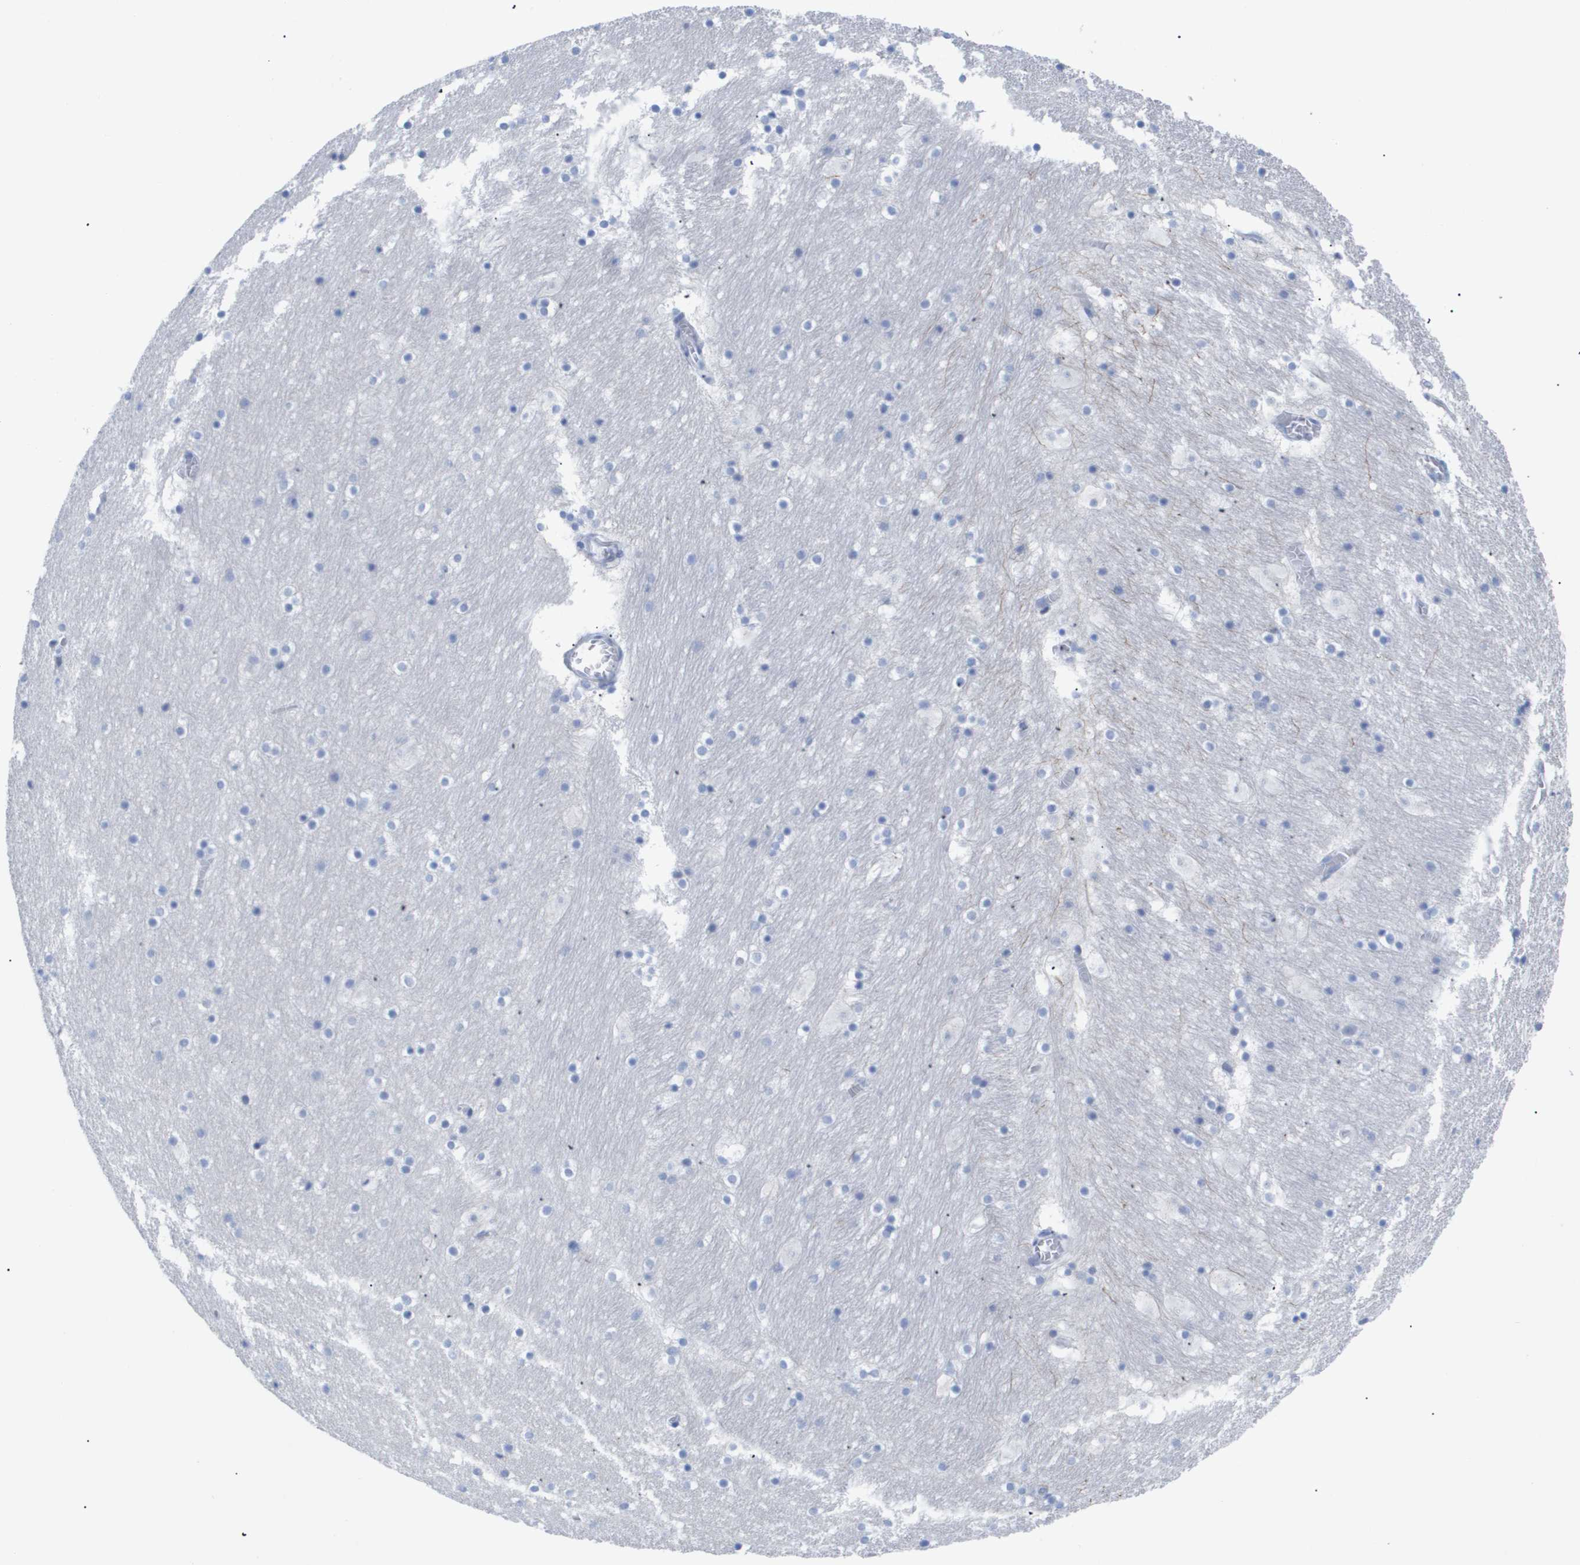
{"staining": {"intensity": "negative", "quantity": "none", "location": "none"}, "tissue": "hippocampus", "cell_type": "Glial cells", "image_type": "normal", "snomed": [{"axis": "morphology", "description": "Normal tissue, NOS"}, {"axis": "topography", "description": "Hippocampus"}], "caption": "A micrograph of human hippocampus is negative for staining in glial cells. The staining is performed using DAB (3,3'-diaminobenzidine) brown chromogen with nuclei counter-stained in using hematoxylin.", "gene": "CAV3", "patient": {"sex": "male", "age": 45}}